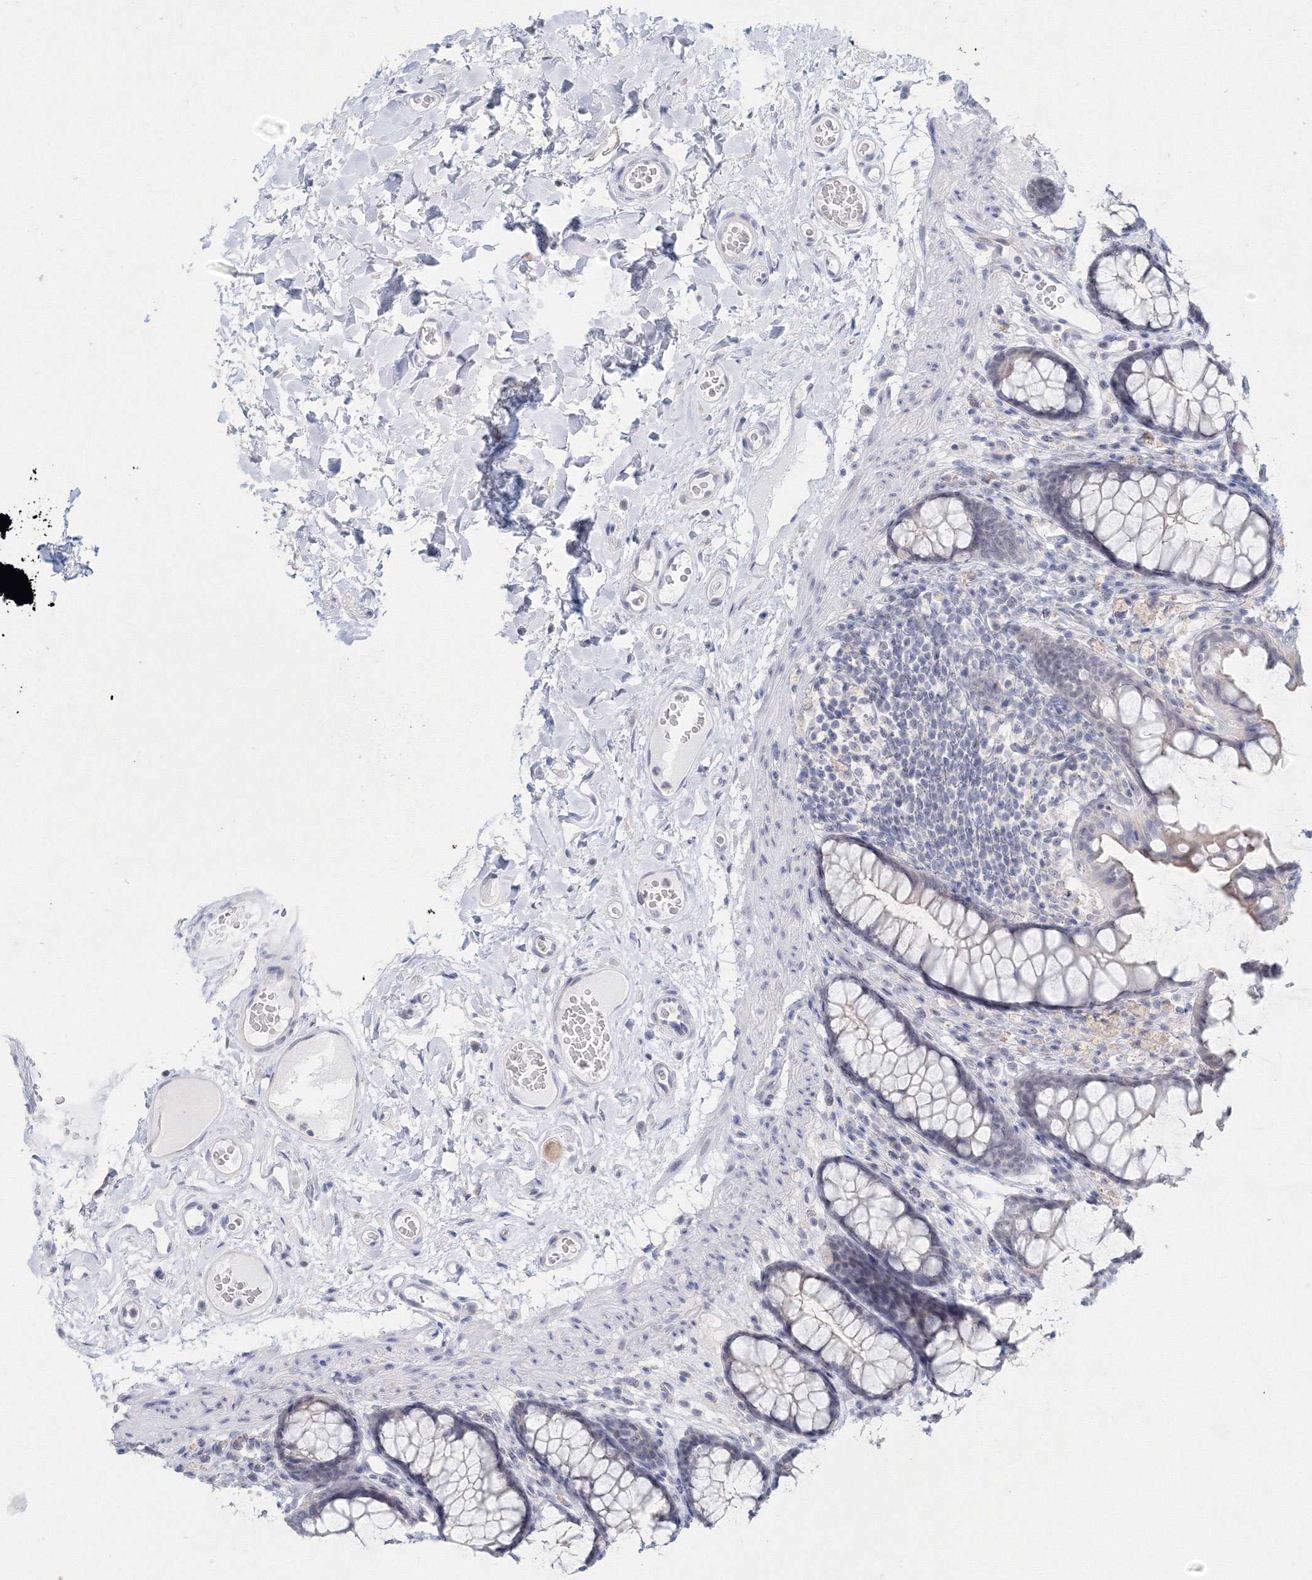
{"staining": {"intensity": "negative", "quantity": "none", "location": "none"}, "tissue": "colon", "cell_type": "Endothelial cells", "image_type": "normal", "snomed": [{"axis": "morphology", "description": "Normal tissue, NOS"}, {"axis": "topography", "description": "Colon"}], "caption": "High power microscopy image of an IHC micrograph of benign colon, revealing no significant staining in endothelial cells. (Brightfield microscopy of DAB (3,3'-diaminobenzidine) immunohistochemistry at high magnification).", "gene": "VSIG1", "patient": {"sex": "female", "age": 55}}